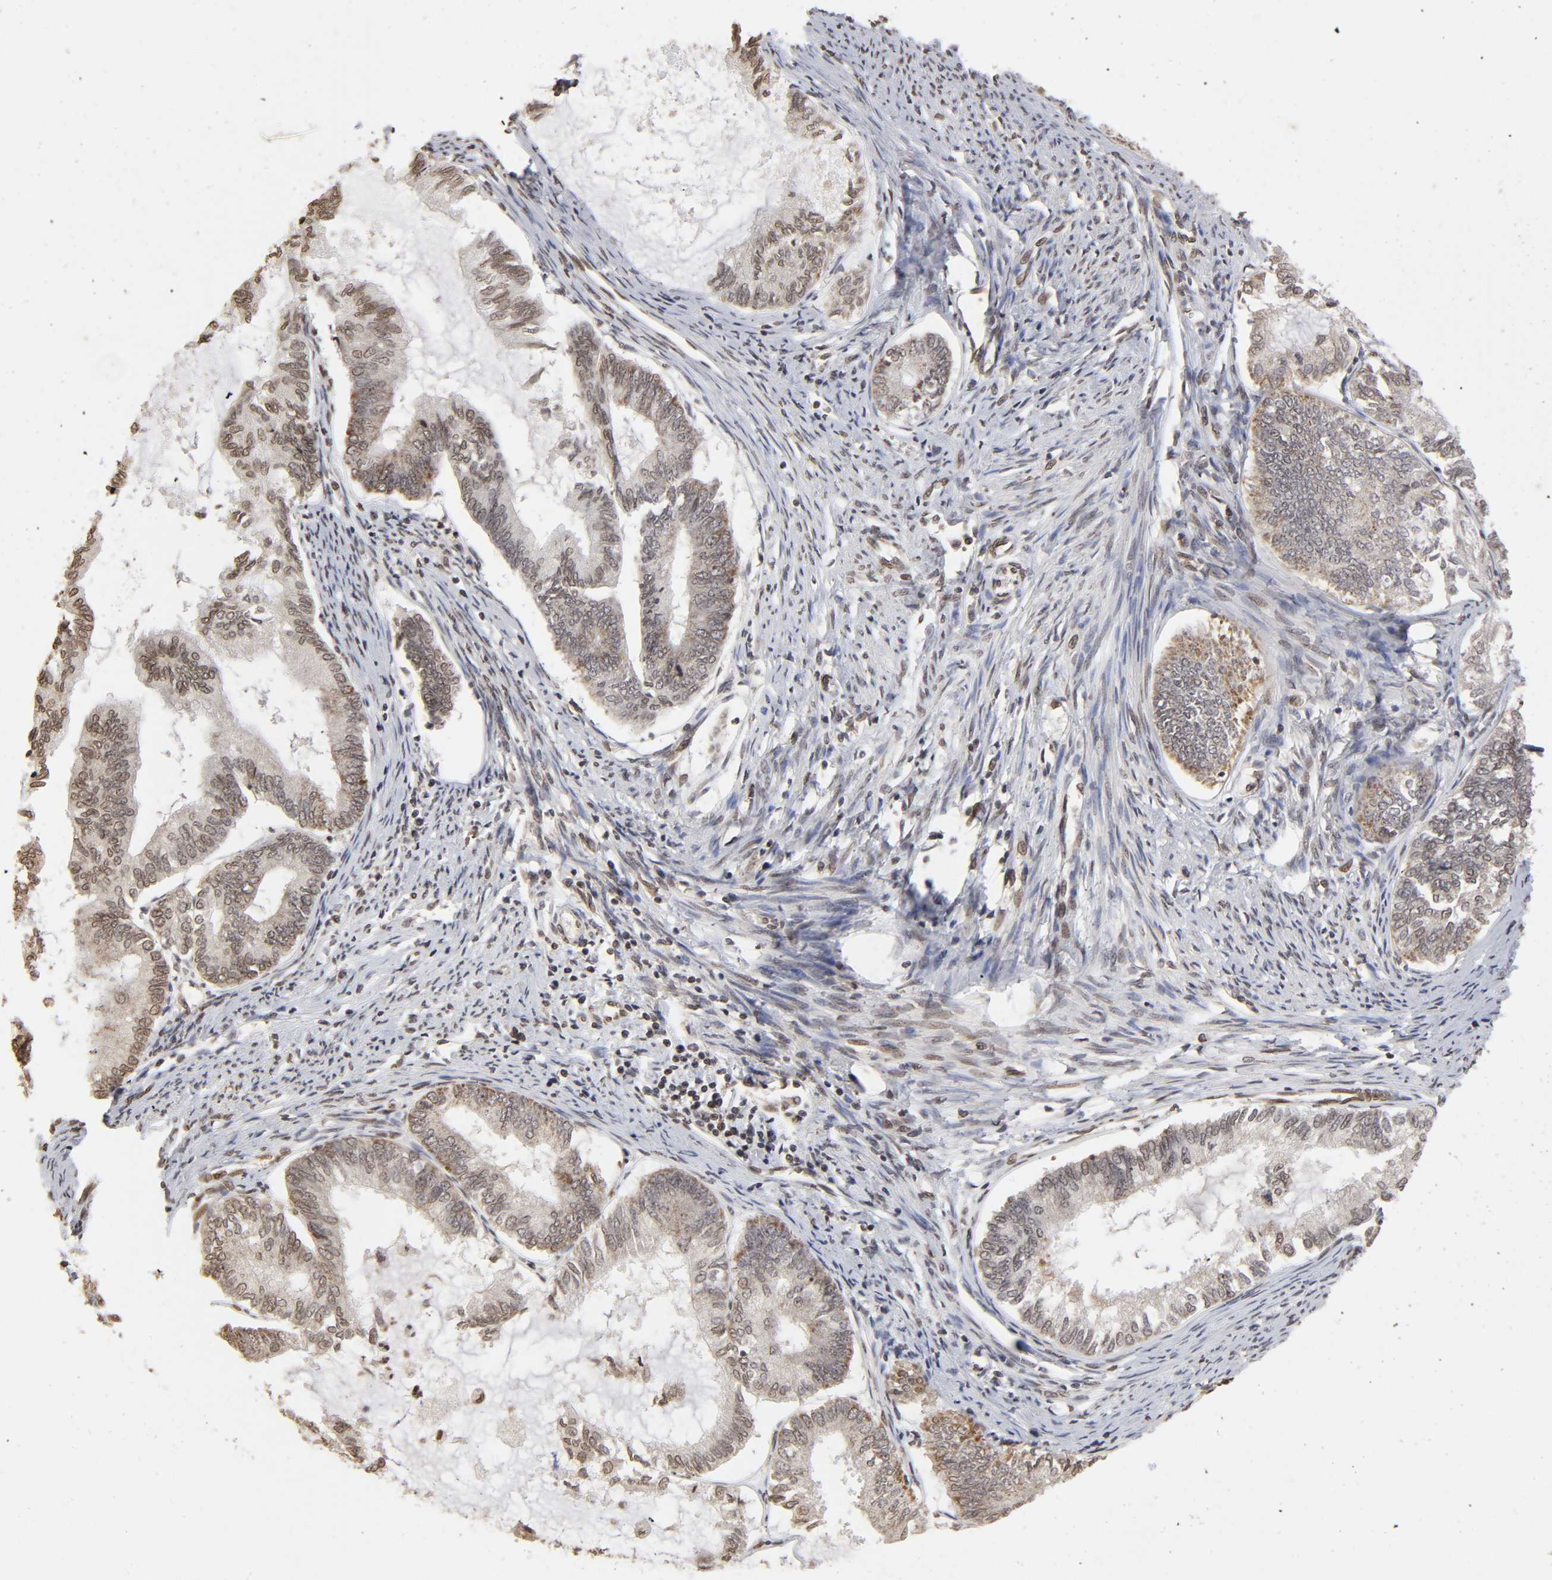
{"staining": {"intensity": "weak", "quantity": ">75%", "location": "cytoplasmic/membranous,nuclear"}, "tissue": "endometrial cancer", "cell_type": "Tumor cells", "image_type": "cancer", "snomed": [{"axis": "morphology", "description": "Adenocarcinoma, NOS"}, {"axis": "topography", "description": "Endometrium"}], "caption": "Protein staining displays weak cytoplasmic/membranous and nuclear expression in about >75% of tumor cells in adenocarcinoma (endometrial). Nuclei are stained in blue.", "gene": "MLLT6", "patient": {"sex": "female", "age": 86}}